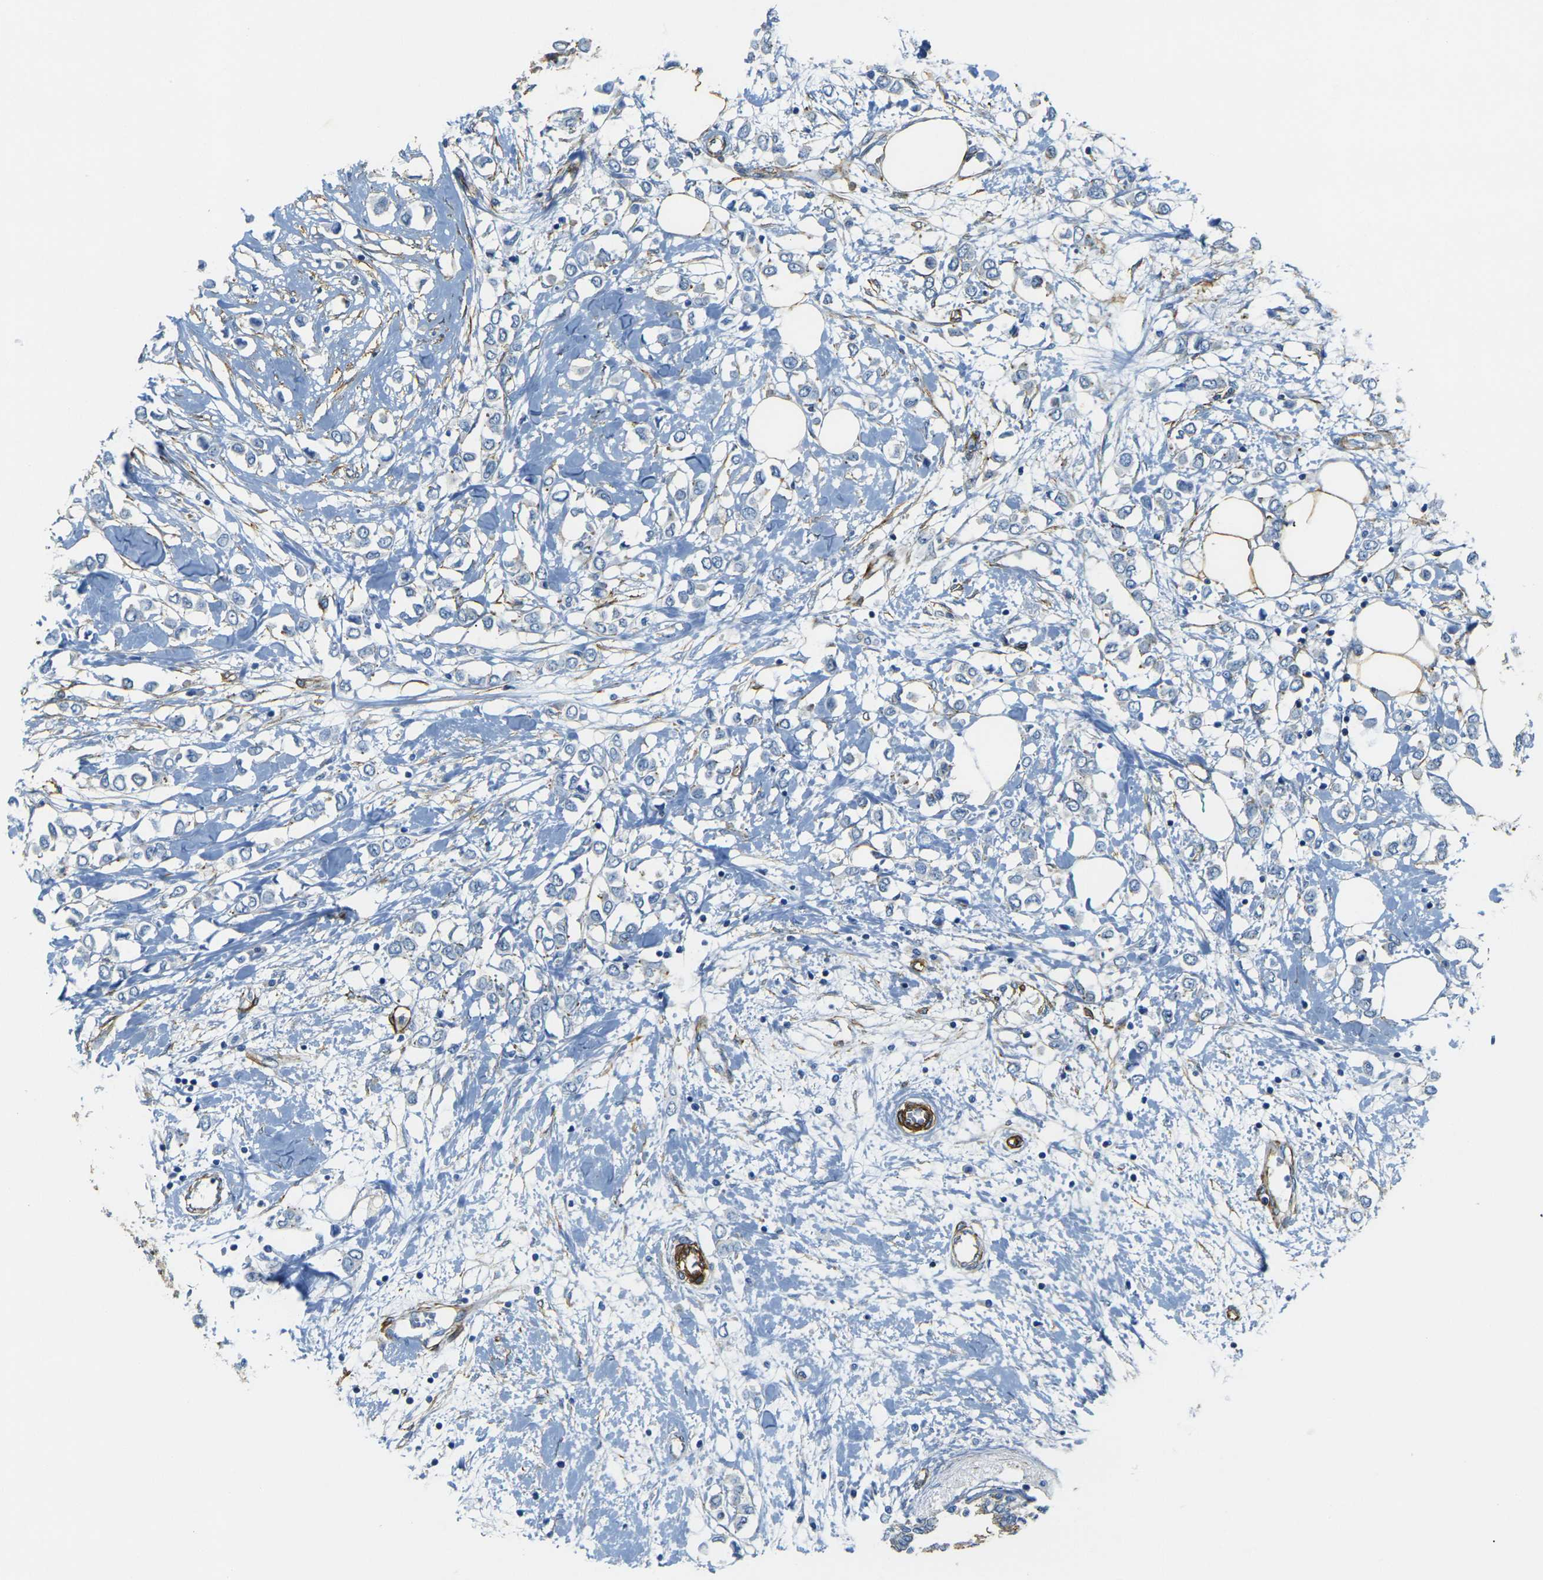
{"staining": {"intensity": "negative", "quantity": "none", "location": "none"}, "tissue": "breast cancer", "cell_type": "Tumor cells", "image_type": "cancer", "snomed": [{"axis": "morphology", "description": "Lobular carcinoma"}, {"axis": "topography", "description": "Breast"}], "caption": "Immunohistochemical staining of breast lobular carcinoma shows no significant positivity in tumor cells.", "gene": "EPHA7", "patient": {"sex": "female", "age": 51}}